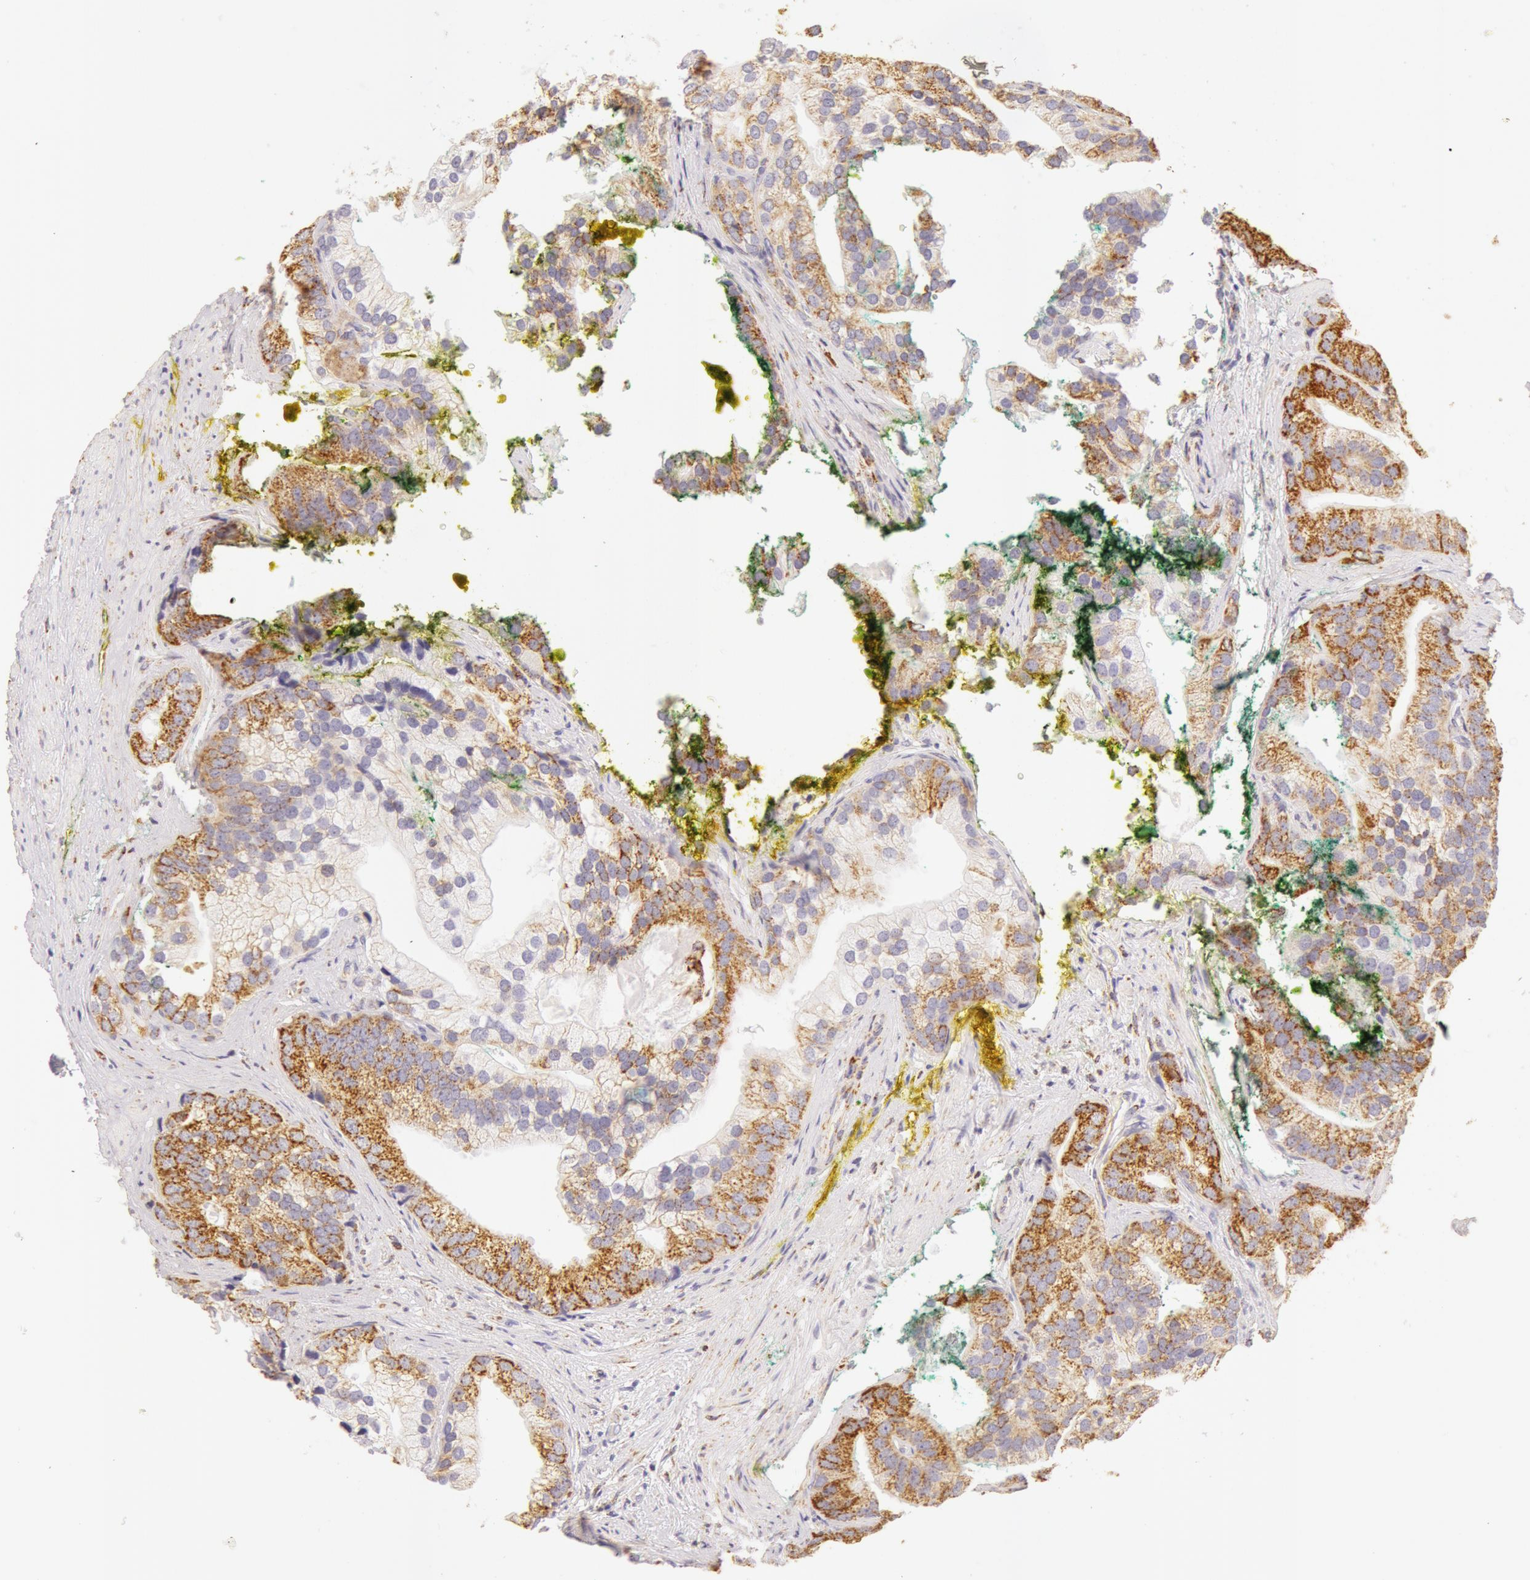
{"staining": {"intensity": "strong", "quantity": ">75%", "location": "cytoplasmic/membranous"}, "tissue": "prostate cancer", "cell_type": "Tumor cells", "image_type": "cancer", "snomed": [{"axis": "morphology", "description": "Adenocarcinoma, Low grade"}, {"axis": "topography", "description": "Prostate"}], "caption": "Immunohistochemical staining of prostate adenocarcinoma (low-grade) demonstrates high levels of strong cytoplasmic/membranous protein positivity in approximately >75% of tumor cells.", "gene": "ATP5F1B", "patient": {"sex": "male", "age": 71}}